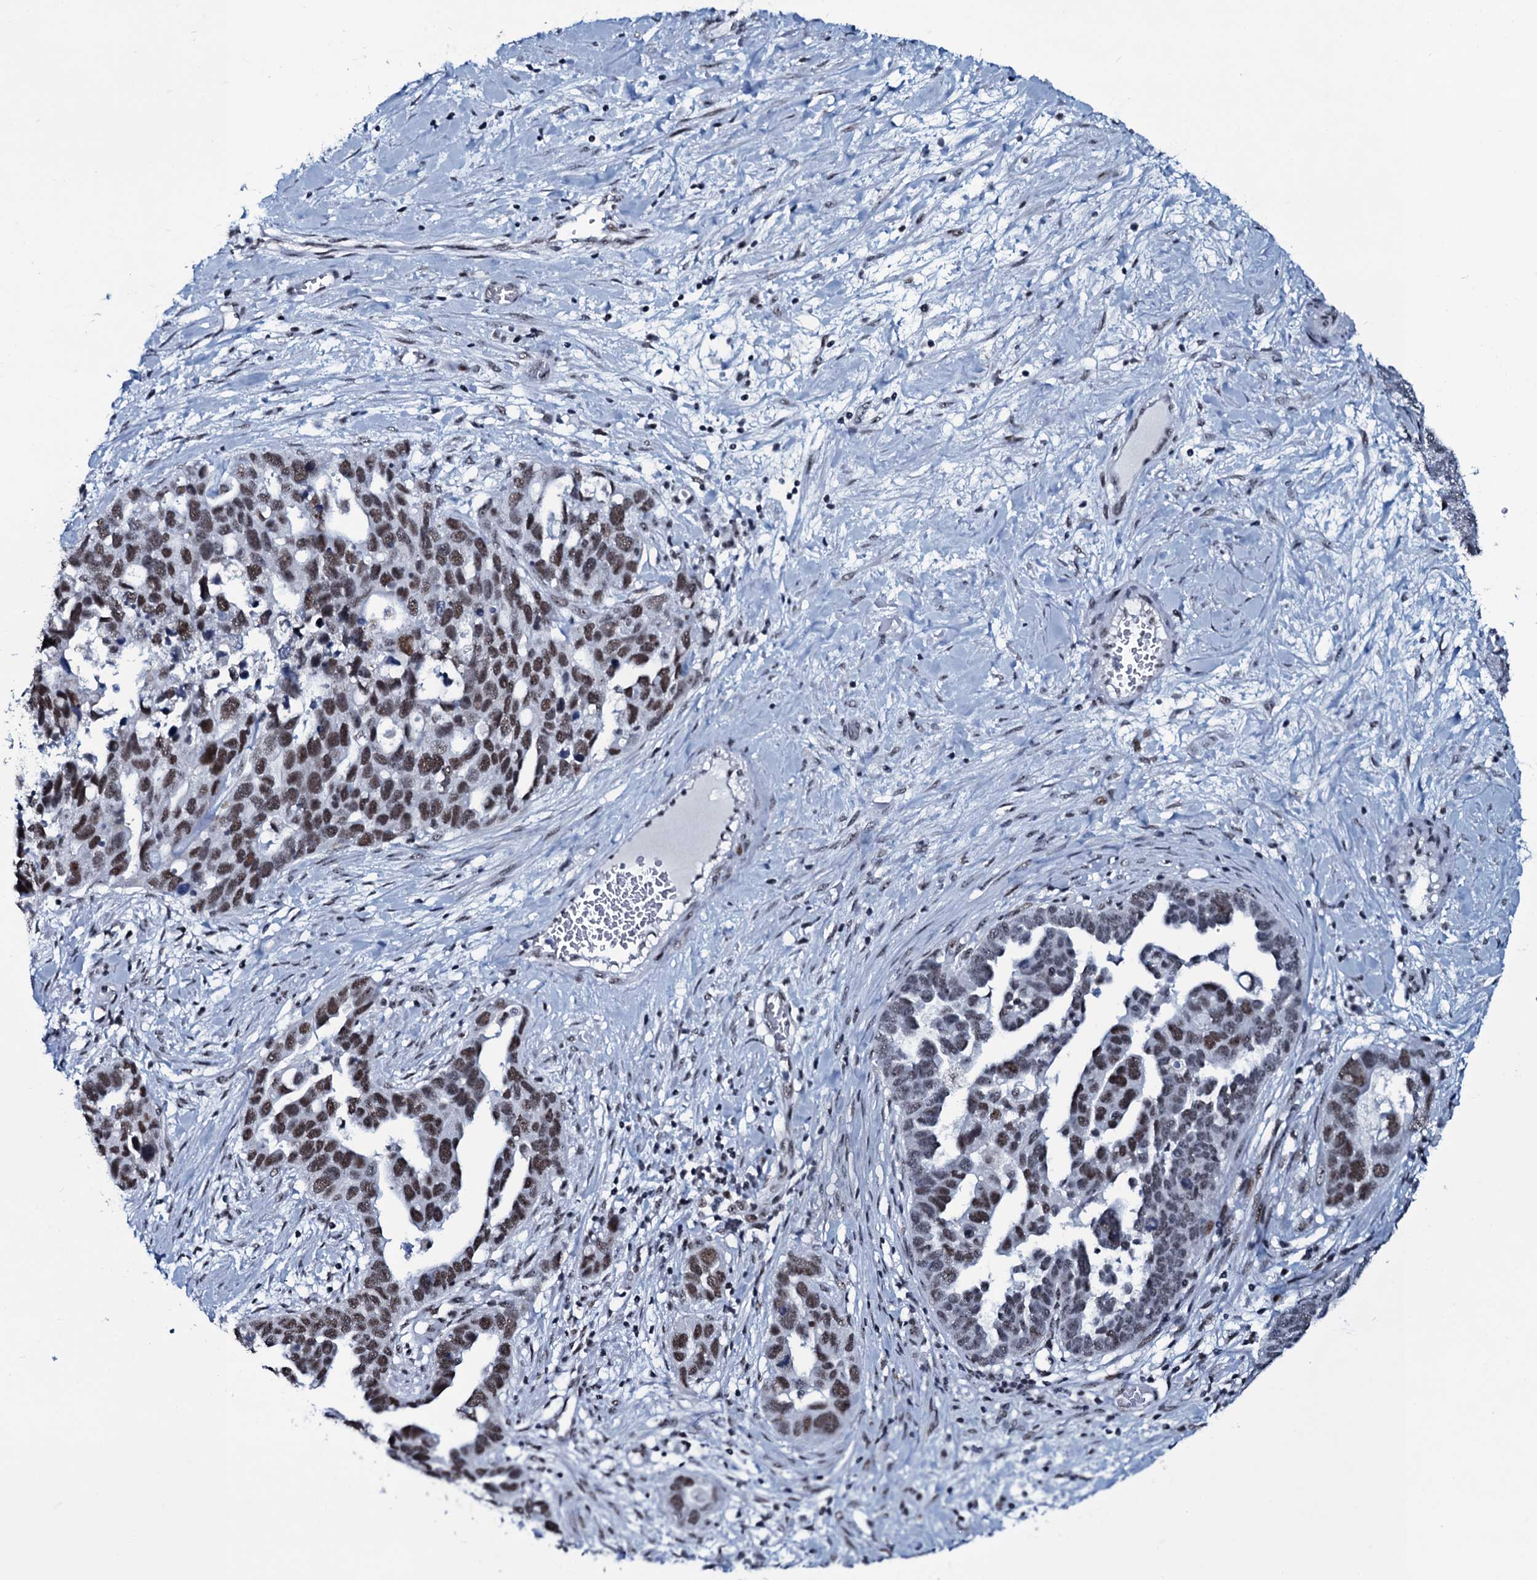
{"staining": {"intensity": "moderate", "quantity": "25%-75%", "location": "nuclear"}, "tissue": "ovarian cancer", "cell_type": "Tumor cells", "image_type": "cancer", "snomed": [{"axis": "morphology", "description": "Cystadenocarcinoma, serous, NOS"}, {"axis": "topography", "description": "Ovary"}], "caption": "A high-resolution image shows immunohistochemistry (IHC) staining of serous cystadenocarcinoma (ovarian), which shows moderate nuclear positivity in about 25%-75% of tumor cells.", "gene": "ZMIZ2", "patient": {"sex": "female", "age": 54}}